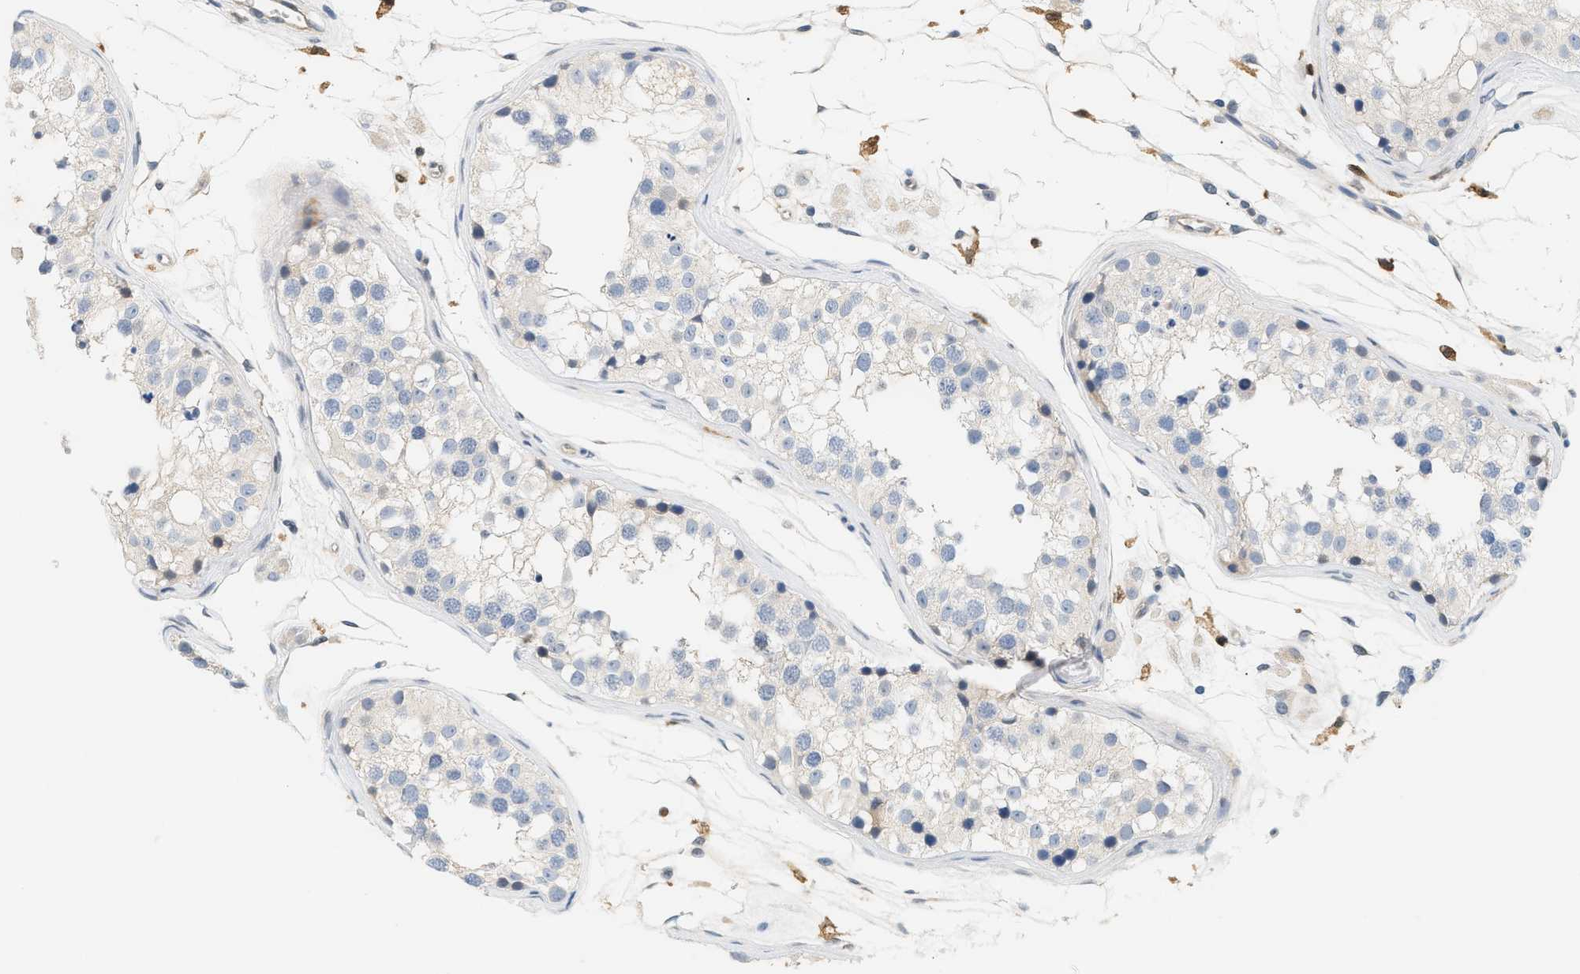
{"staining": {"intensity": "negative", "quantity": "none", "location": "none"}, "tissue": "testis", "cell_type": "Cells in seminiferous ducts", "image_type": "normal", "snomed": [{"axis": "morphology", "description": "Normal tissue, NOS"}, {"axis": "morphology", "description": "Adenocarcinoma, metastatic, NOS"}, {"axis": "topography", "description": "Testis"}], "caption": "Micrograph shows no significant protein positivity in cells in seminiferous ducts of unremarkable testis.", "gene": "PYCARD", "patient": {"sex": "male", "age": 26}}